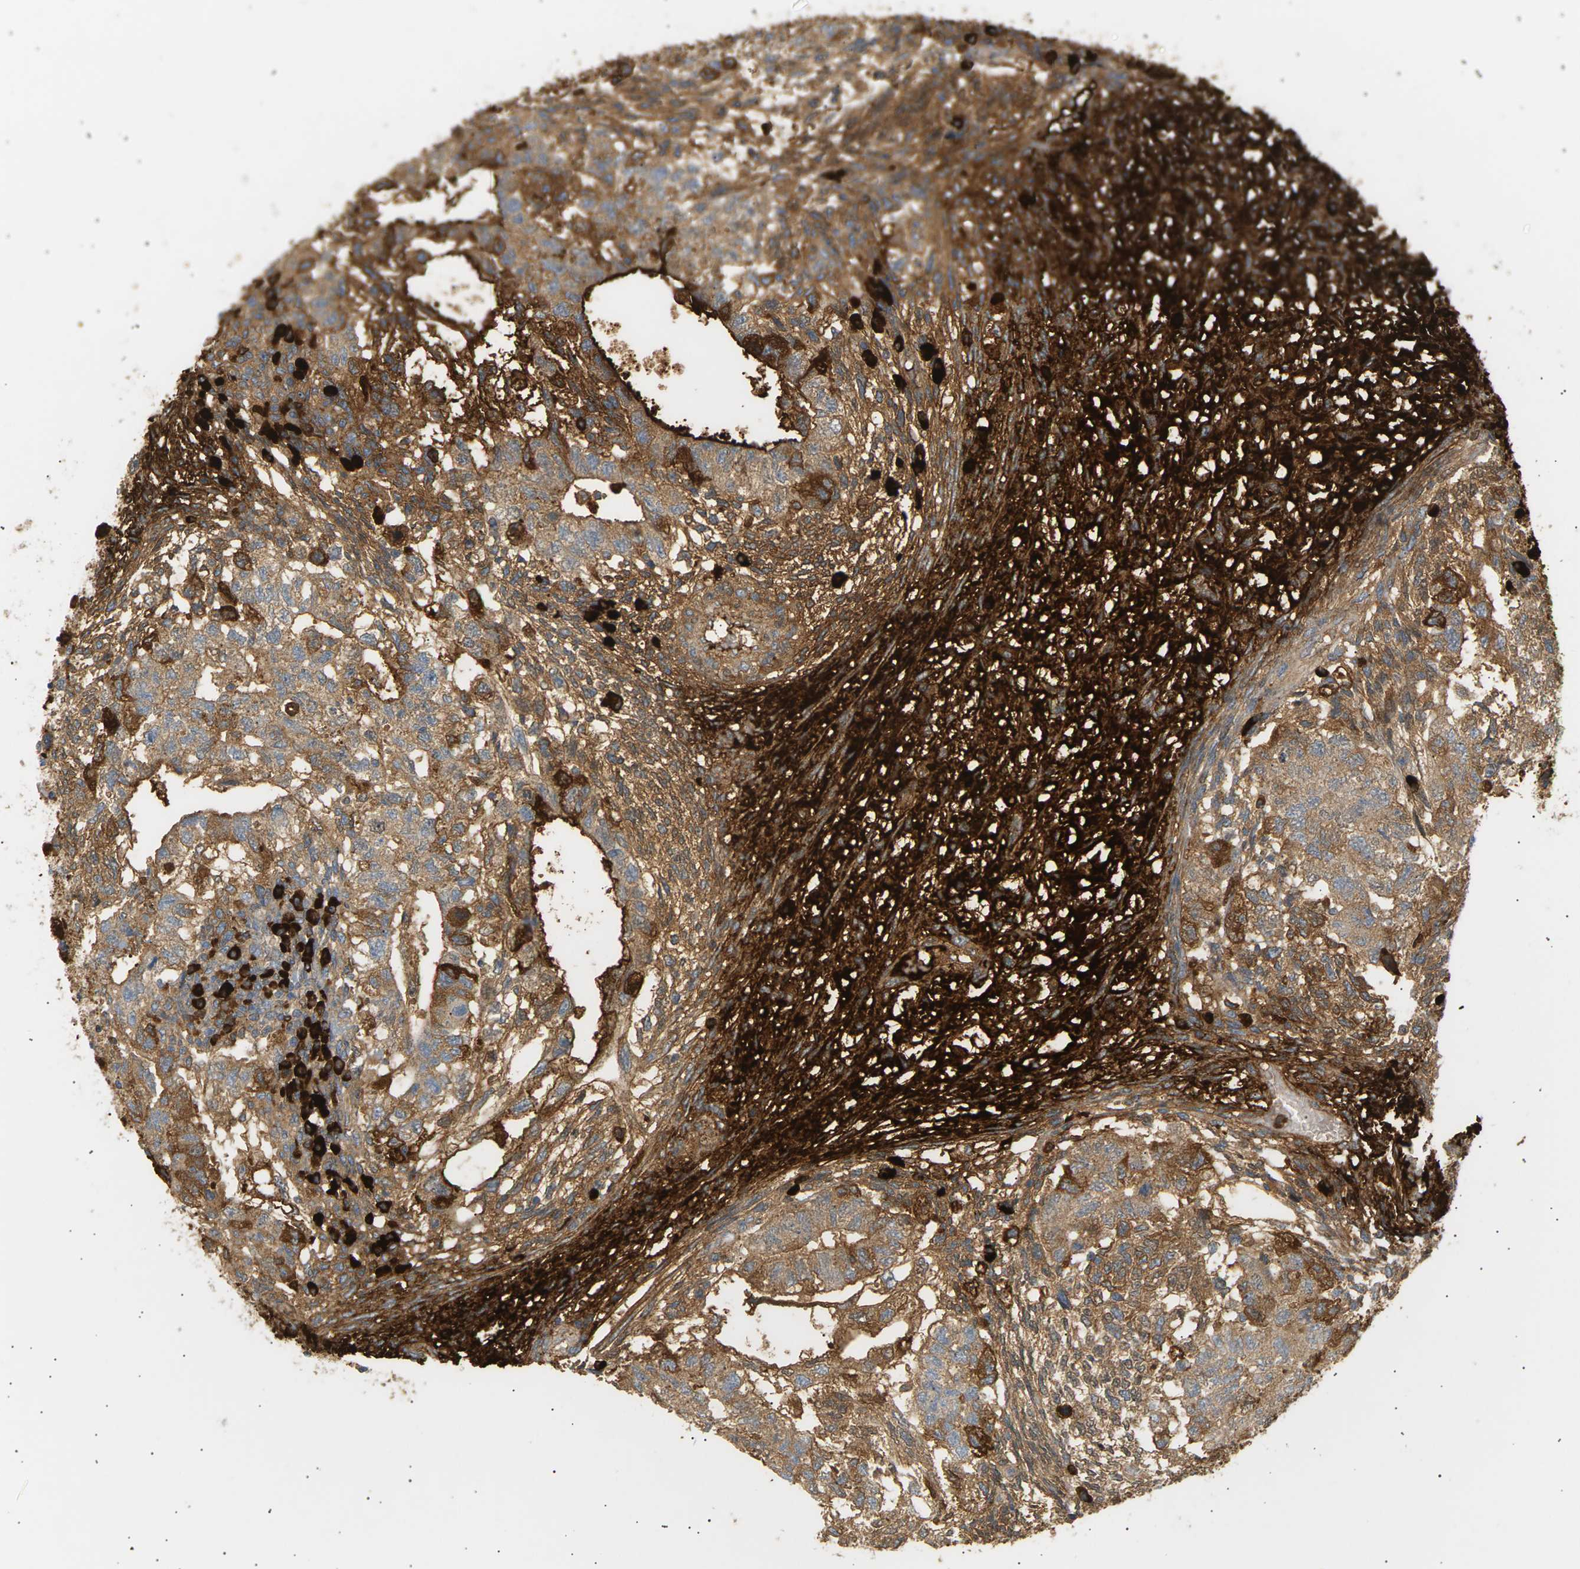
{"staining": {"intensity": "moderate", "quantity": ">75%", "location": "cytoplasmic/membranous"}, "tissue": "testis cancer", "cell_type": "Tumor cells", "image_type": "cancer", "snomed": [{"axis": "morphology", "description": "Normal tissue, NOS"}, {"axis": "morphology", "description": "Carcinoma, Embryonal, NOS"}, {"axis": "topography", "description": "Testis"}], "caption": "An IHC histopathology image of neoplastic tissue is shown. Protein staining in brown shows moderate cytoplasmic/membranous positivity in embryonal carcinoma (testis) within tumor cells.", "gene": "IGLC3", "patient": {"sex": "male", "age": 36}}